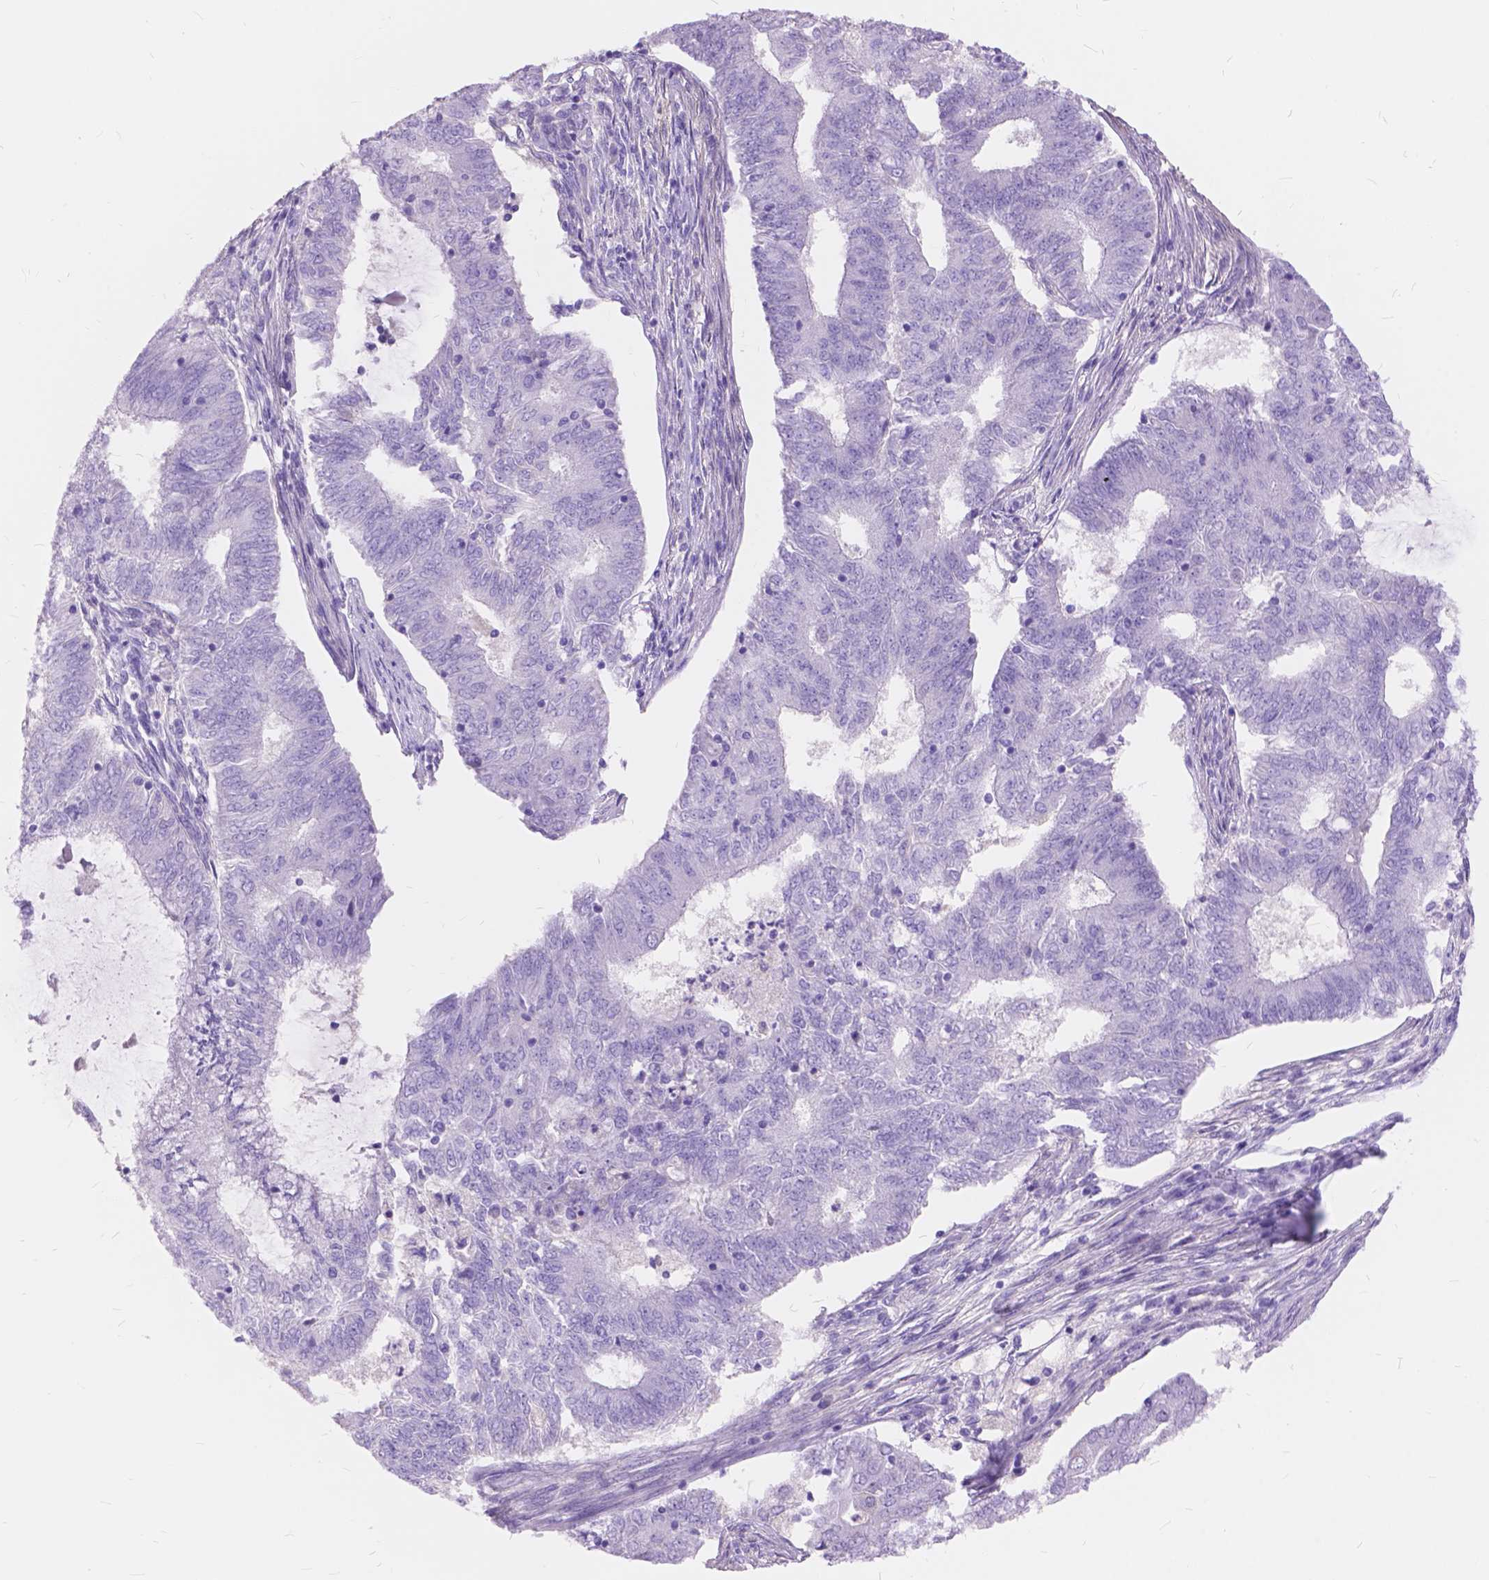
{"staining": {"intensity": "negative", "quantity": "none", "location": "none"}, "tissue": "endometrial cancer", "cell_type": "Tumor cells", "image_type": "cancer", "snomed": [{"axis": "morphology", "description": "Adenocarcinoma, NOS"}, {"axis": "topography", "description": "Endometrium"}], "caption": "The immunohistochemistry image has no significant expression in tumor cells of adenocarcinoma (endometrial) tissue.", "gene": "FOXL2", "patient": {"sex": "female", "age": 62}}